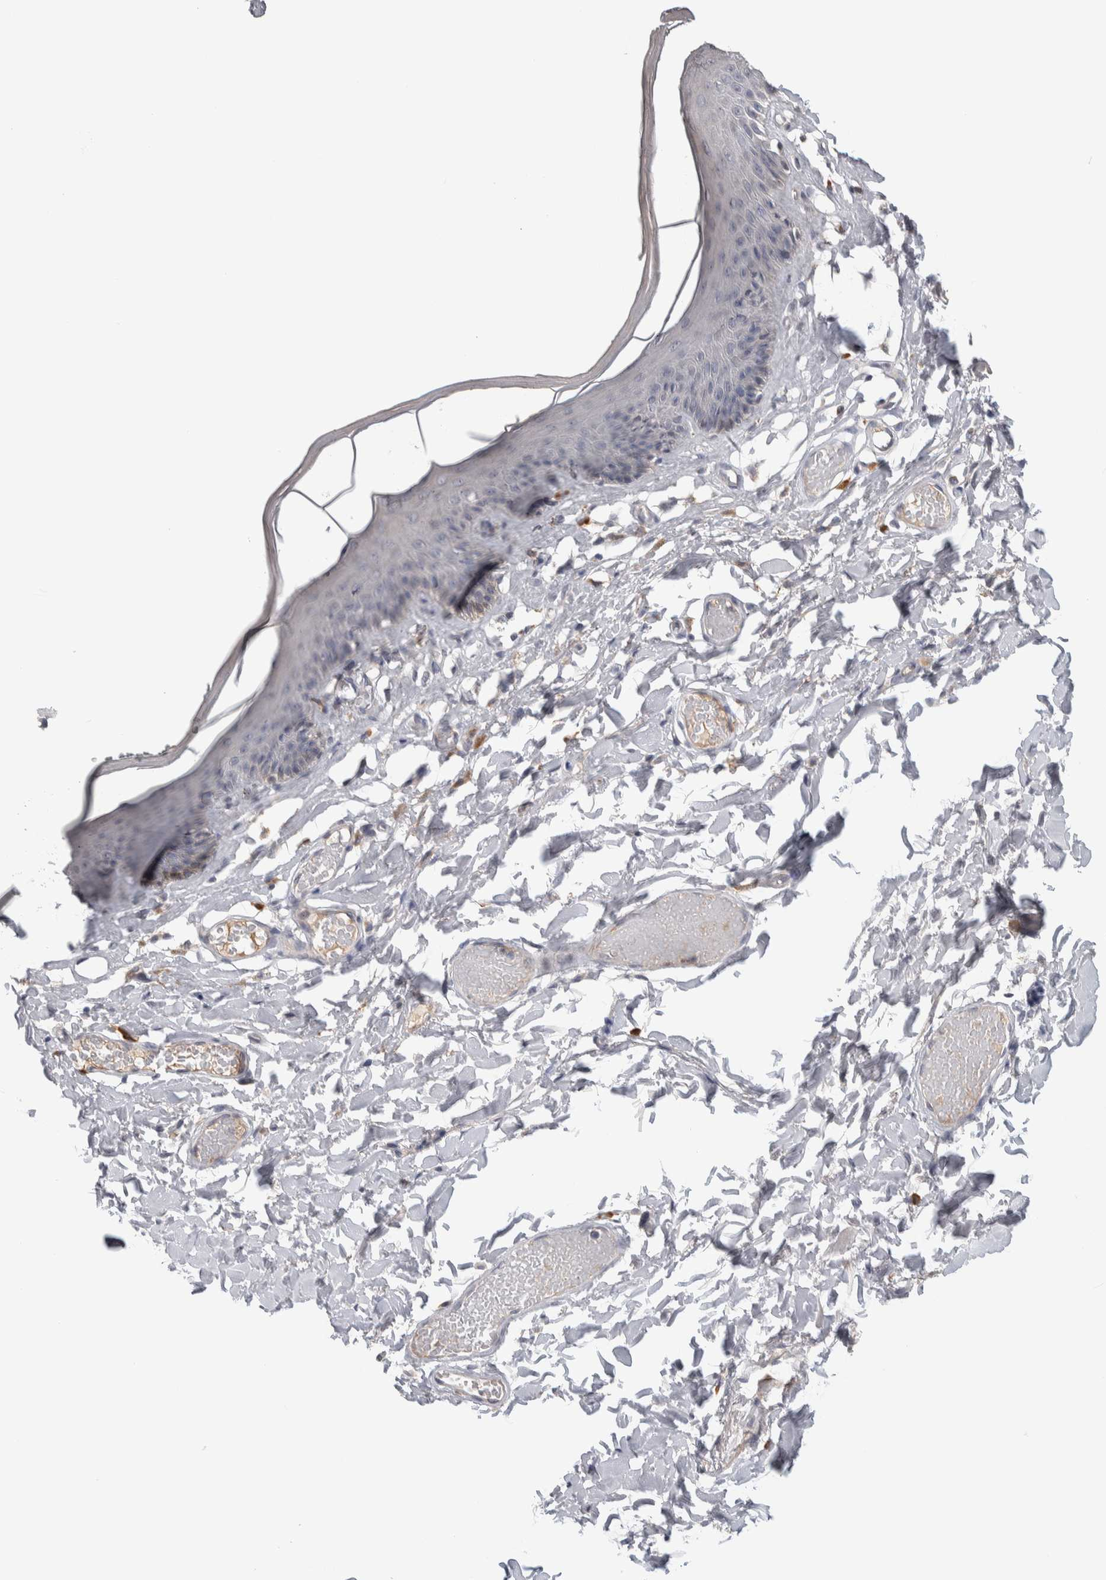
{"staining": {"intensity": "weak", "quantity": "<25%", "location": "cytoplasmic/membranous"}, "tissue": "skin", "cell_type": "Epidermal cells", "image_type": "normal", "snomed": [{"axis": "morphology", "description": "Normal tissue, NOS"}, {"axis": "topography", "description": "Vulva"}], "caption": "The histopathology image exhibits no significant positivity in epidermal cells of skin. The staining is performed using DAB (3,3'-diaminobenzidine) brown chromogen with nuclei counter-stained in using hematoxylin.", "gene": "TMEM102", "patient": {"sex": "female", "age": 73}}